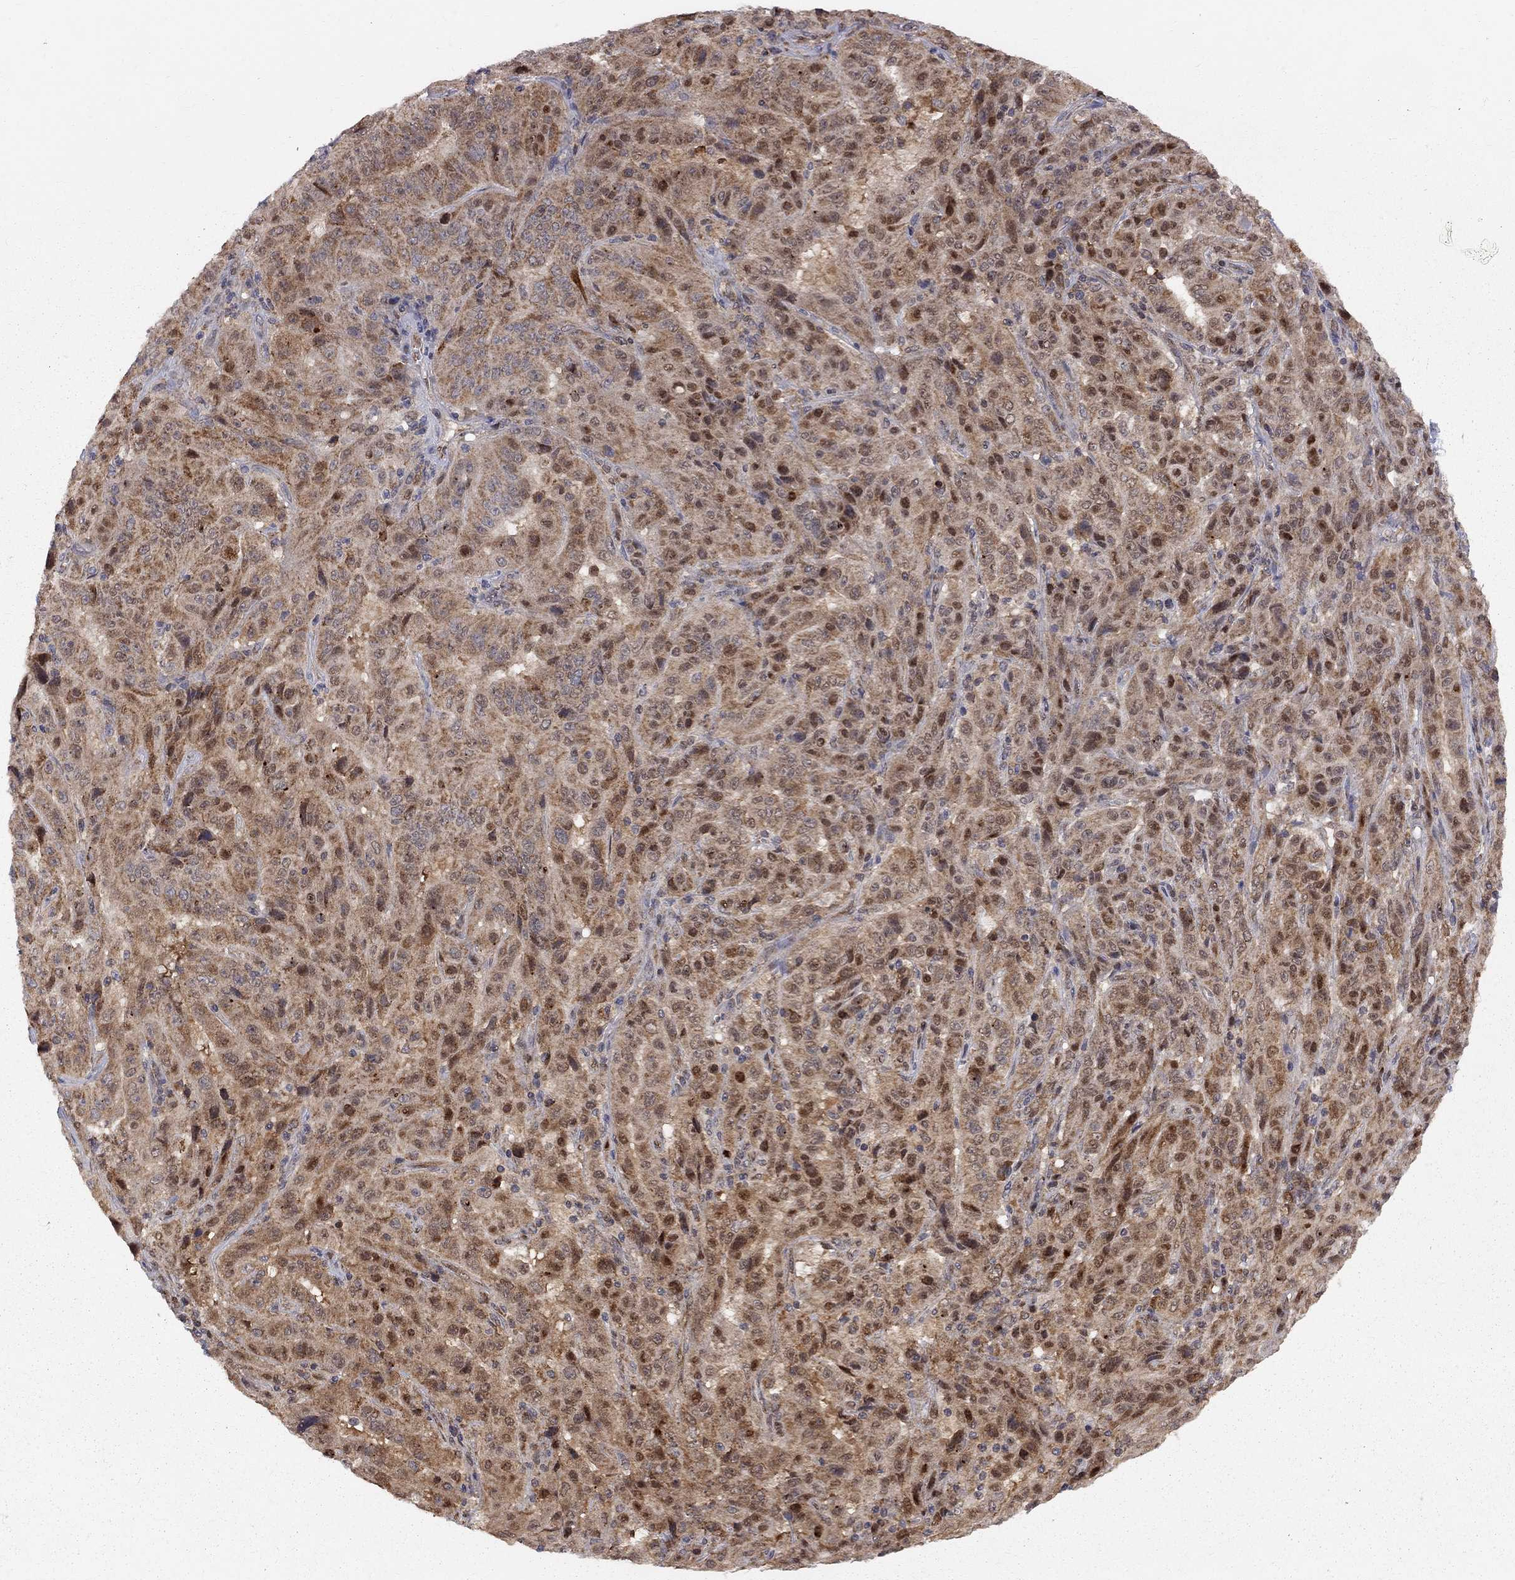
{"staining": {"intensity": "moderate", "quantity": "25%-75%", "location": "cytoplasmic/membranous,nuclear"}, "tissue": "pancreatic cancer", "cell_type": "Tumor cells", "image_type": "cancer", "snomed": [{"axis": "morphology", "description": "Adenocarcinoma, NOS"}, {"axis": "topography", "description": "Pancreas"}], "caption": "Immunohistochemical staining of human pancreatic cancer exhibits medium levels of moderate cytoplasmic/membranous and nuclear staining in approximately 25%-75% of tumor cells. The staining was performed using DAB, with brown indicating positive protein expression. Nuclei are stained blue with hematoxylin.", "gene": "ELOB", "patient": {"sex": "male", "age": 63}}